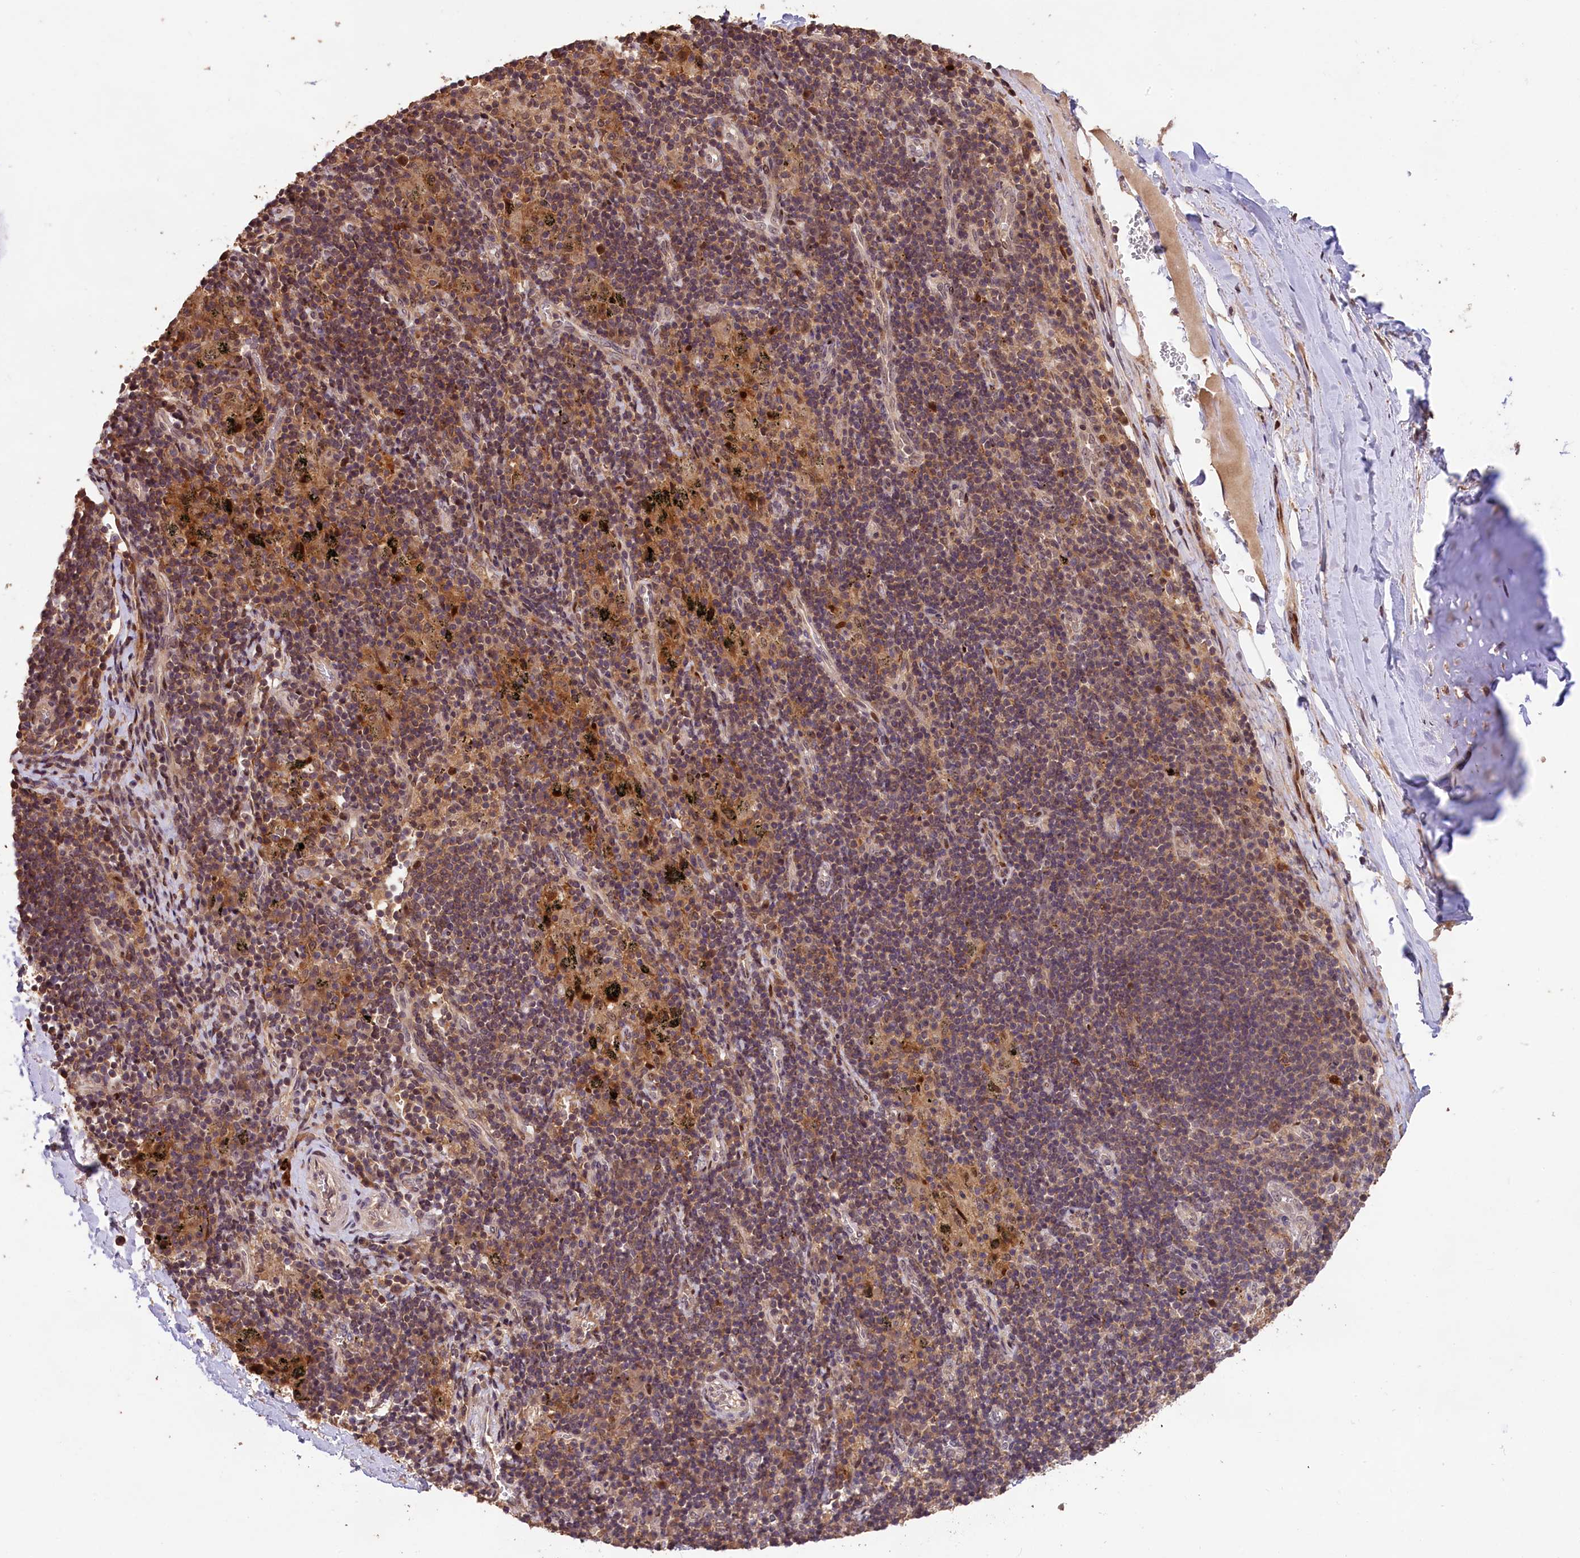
{"staining": {"intensity": "moderate", "quantity": ">75%", "location": "nuclear"}, "tissue": "adipose tissue", "cell_type": "Adipocytes", "image_type": "normal", "snomed": [{"axis": "morphology", "description": "Normal tissue, NOS"}, {"axis": "topography", "description": "Lymph node"}, {"axis": "topography", "description": "Cartilage tissue"}, {"axis": "topography", "description": "Bronchus"}], "caption": "The image displays immunohistochemical staining of benign adipose tissue. There is moderate nuclear positivity is appreciated in approximately >75% of adipocytes. Nuclei are stained in blue.", "gene": "PHAF1", "patient": {"sex": "male", "age": 63}}